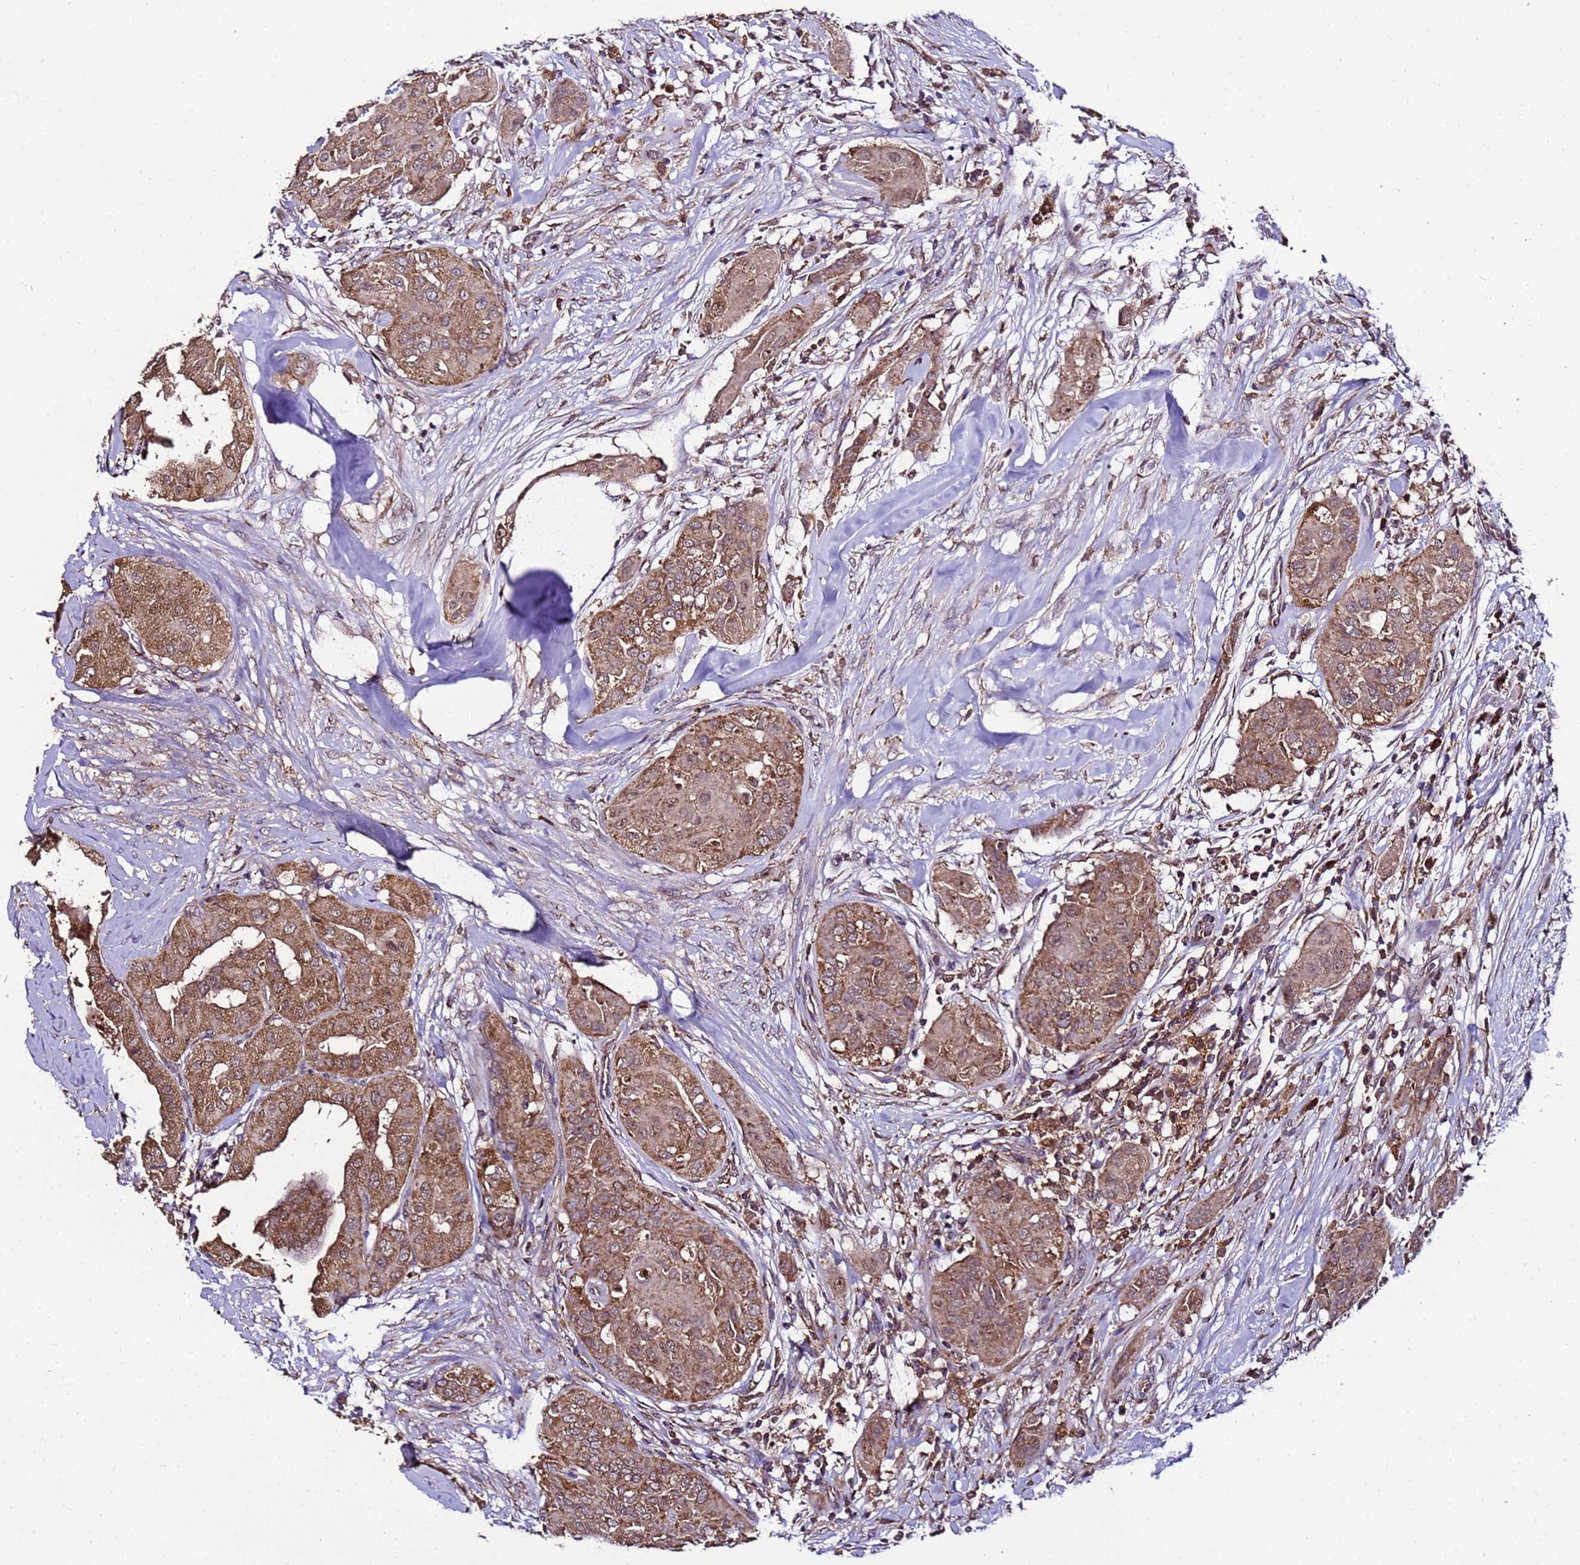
{"staining": {"intensity": "moderate", "quantity": ">75%", "location": "cytoplasmic/membranous"}, "tissue": "thyroid cancer", "cell_type": "Tumor cells", "image_type": "cancer", "snomed": [{"axis": "morphology", "description": "Papillary adenocarcinoma, NOS"}, {"axis": "topography", "description": "Thyroid gland"}], "caption": "Papillary adenocarcinoma (thyroid) tissue demonstrates moderate cytoplasmic/membranous staining in about >75% of tumor cells", "gene": "HSPBAP1", "patient": {"sex": "female", "age": 59}}